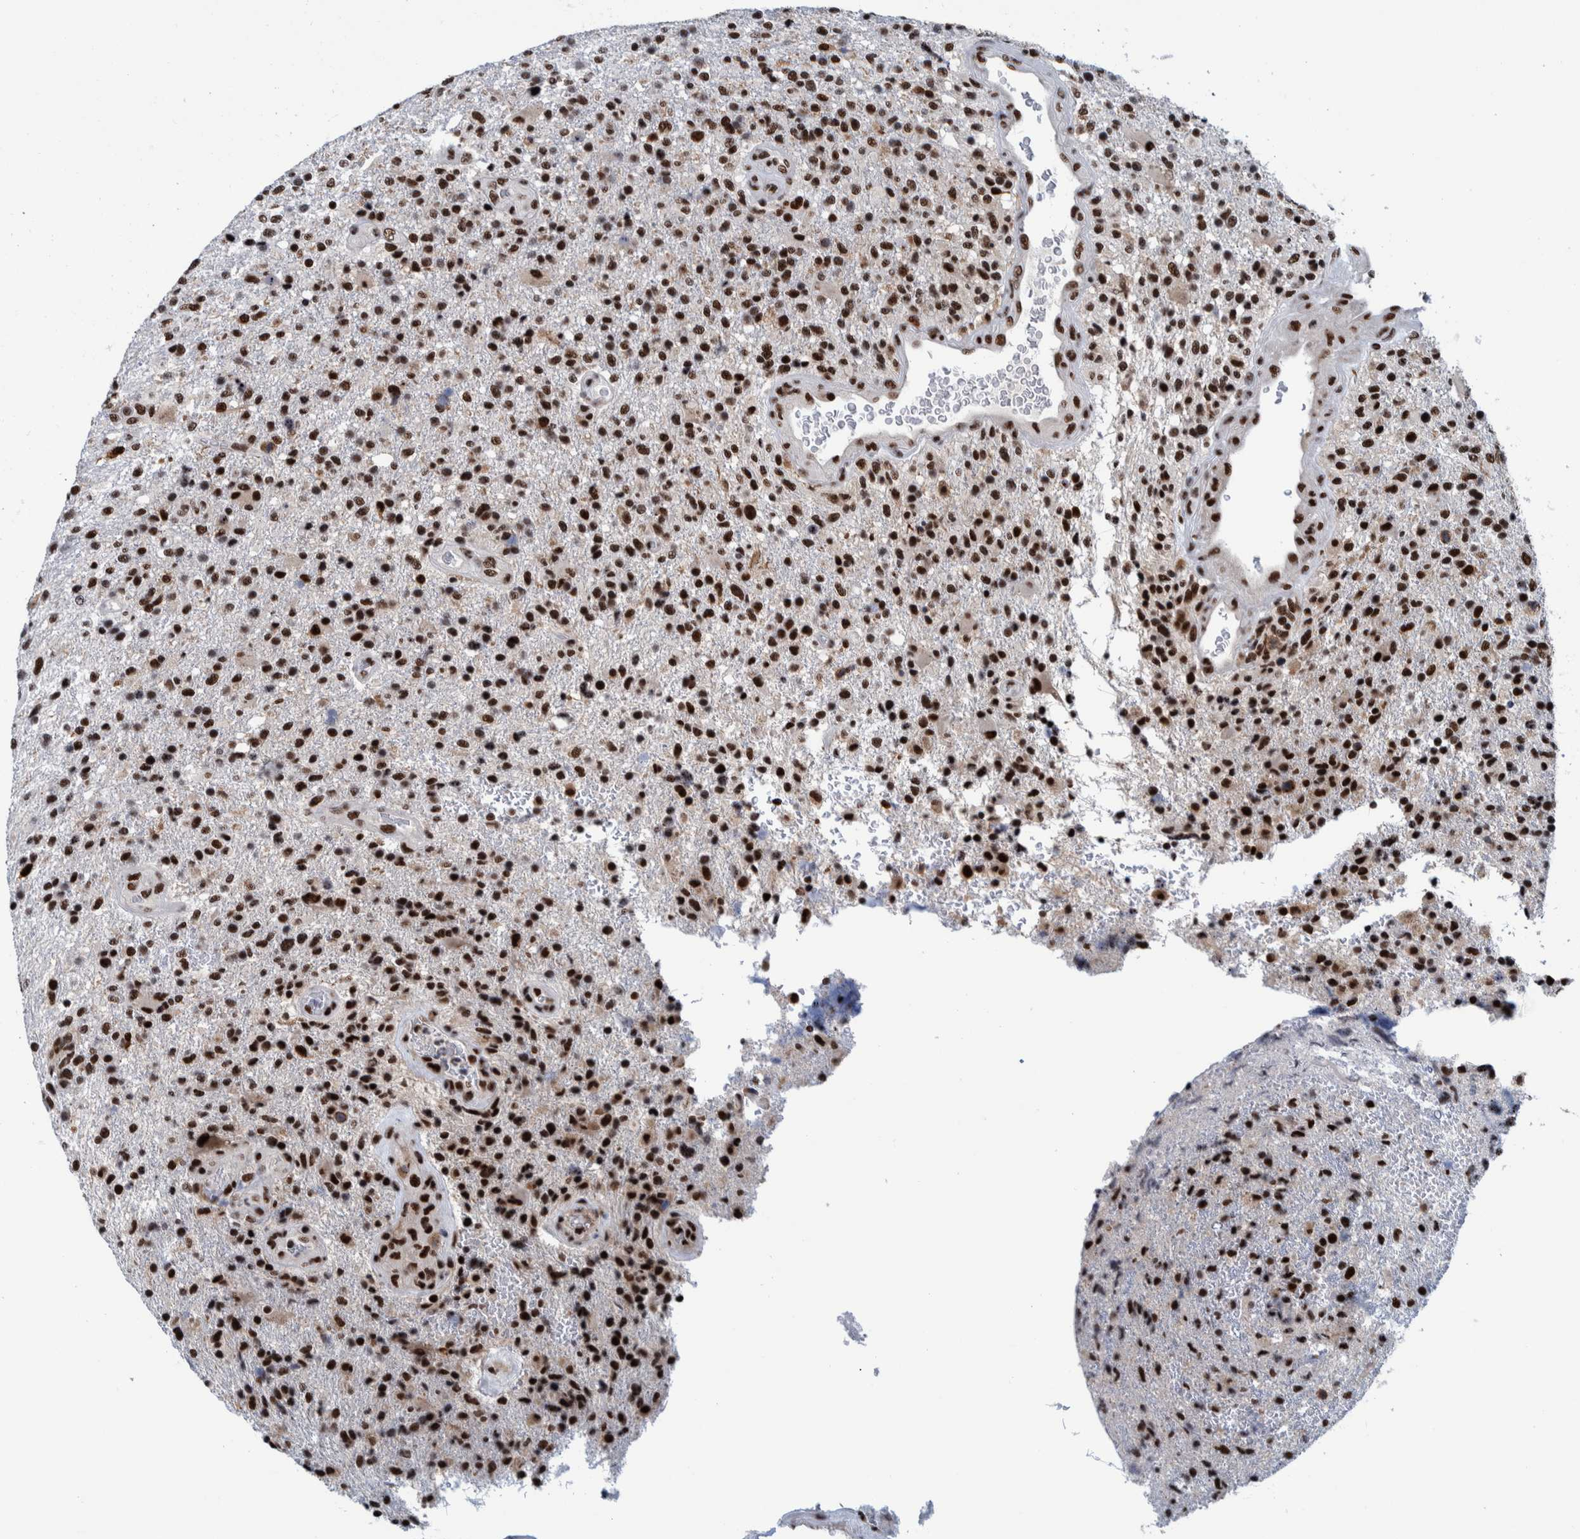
{"staining": {"intensity": "strong", "quantity": ">75%", "location": "nuclear"}, "tissue": "glioma", "cell_type": "Tumor cells", "image_type": "cancer", "snomed": [{"axis": "morphology", "description": "Glioma, malignant, High grade"}, {"axis": "topography", "description": "Brain"}], "caption": "Human glioma stained with a protein marker exhibits strong staining in tumor cells.", "gene": "EFTUD2", "patient": {"sex": "male", "age": 72}}